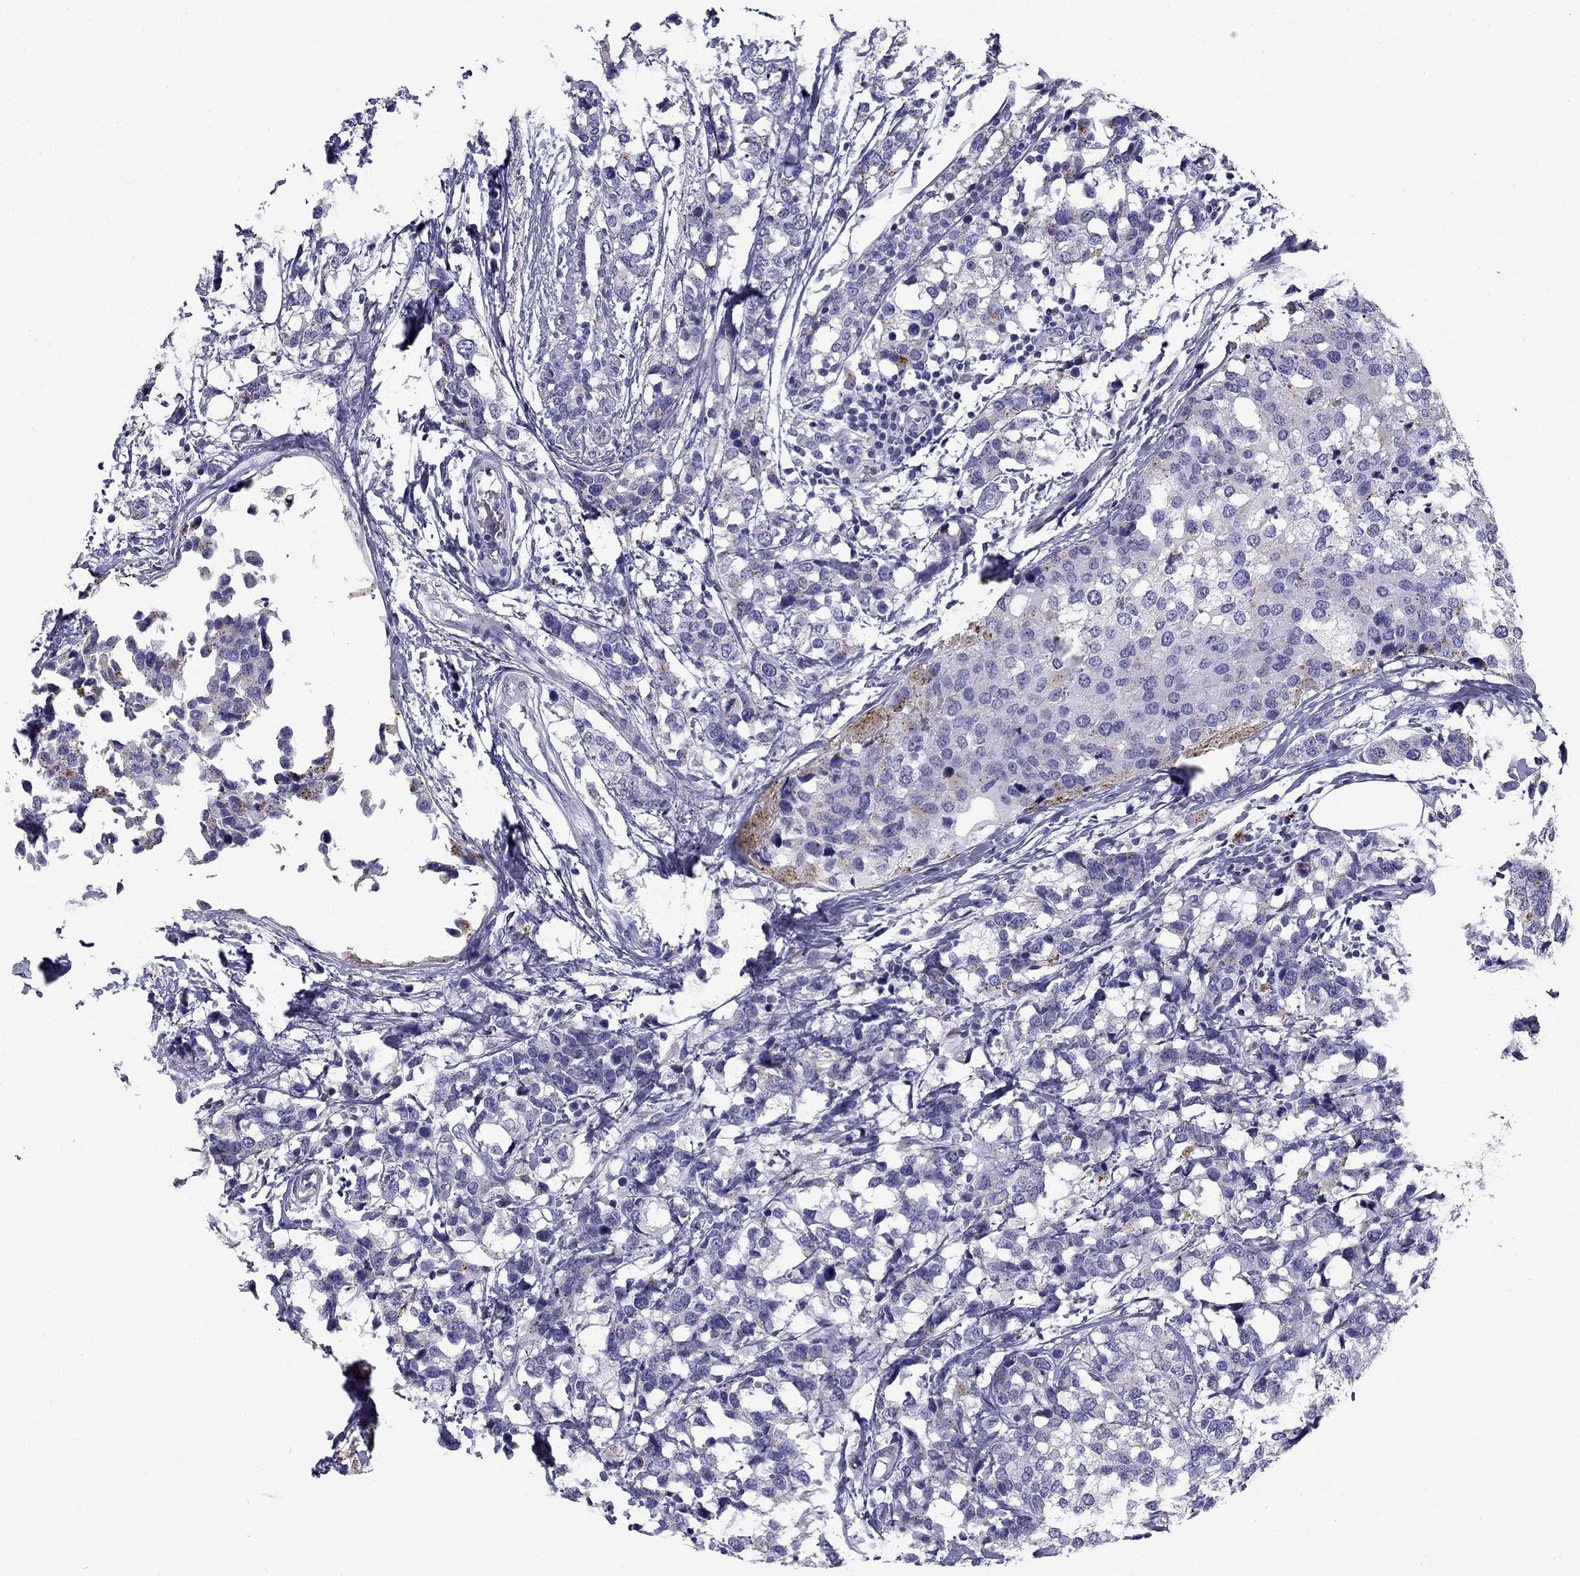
{"staining": {"intensity": "moderate", "quantity": "<25%", "location": "cytoplasmic/membranous"}, "tissue": "breast cancer", "cell_type": "Tumor cells", "image_type": "cancer", "snomed": [{"axis": "morphology", "description": "Lobular carcinoma"}, {"axis": "topography", "description": "Breast"}], "caption": "This is a micrograph of immunohistochemistry (IHC) staining of breast cancer, which shows moderate positivity in the cytoplasmic/membranous of tumor cells.", "gene": "CLPSL2", "patient": {"sex": "female", "age": 59}}